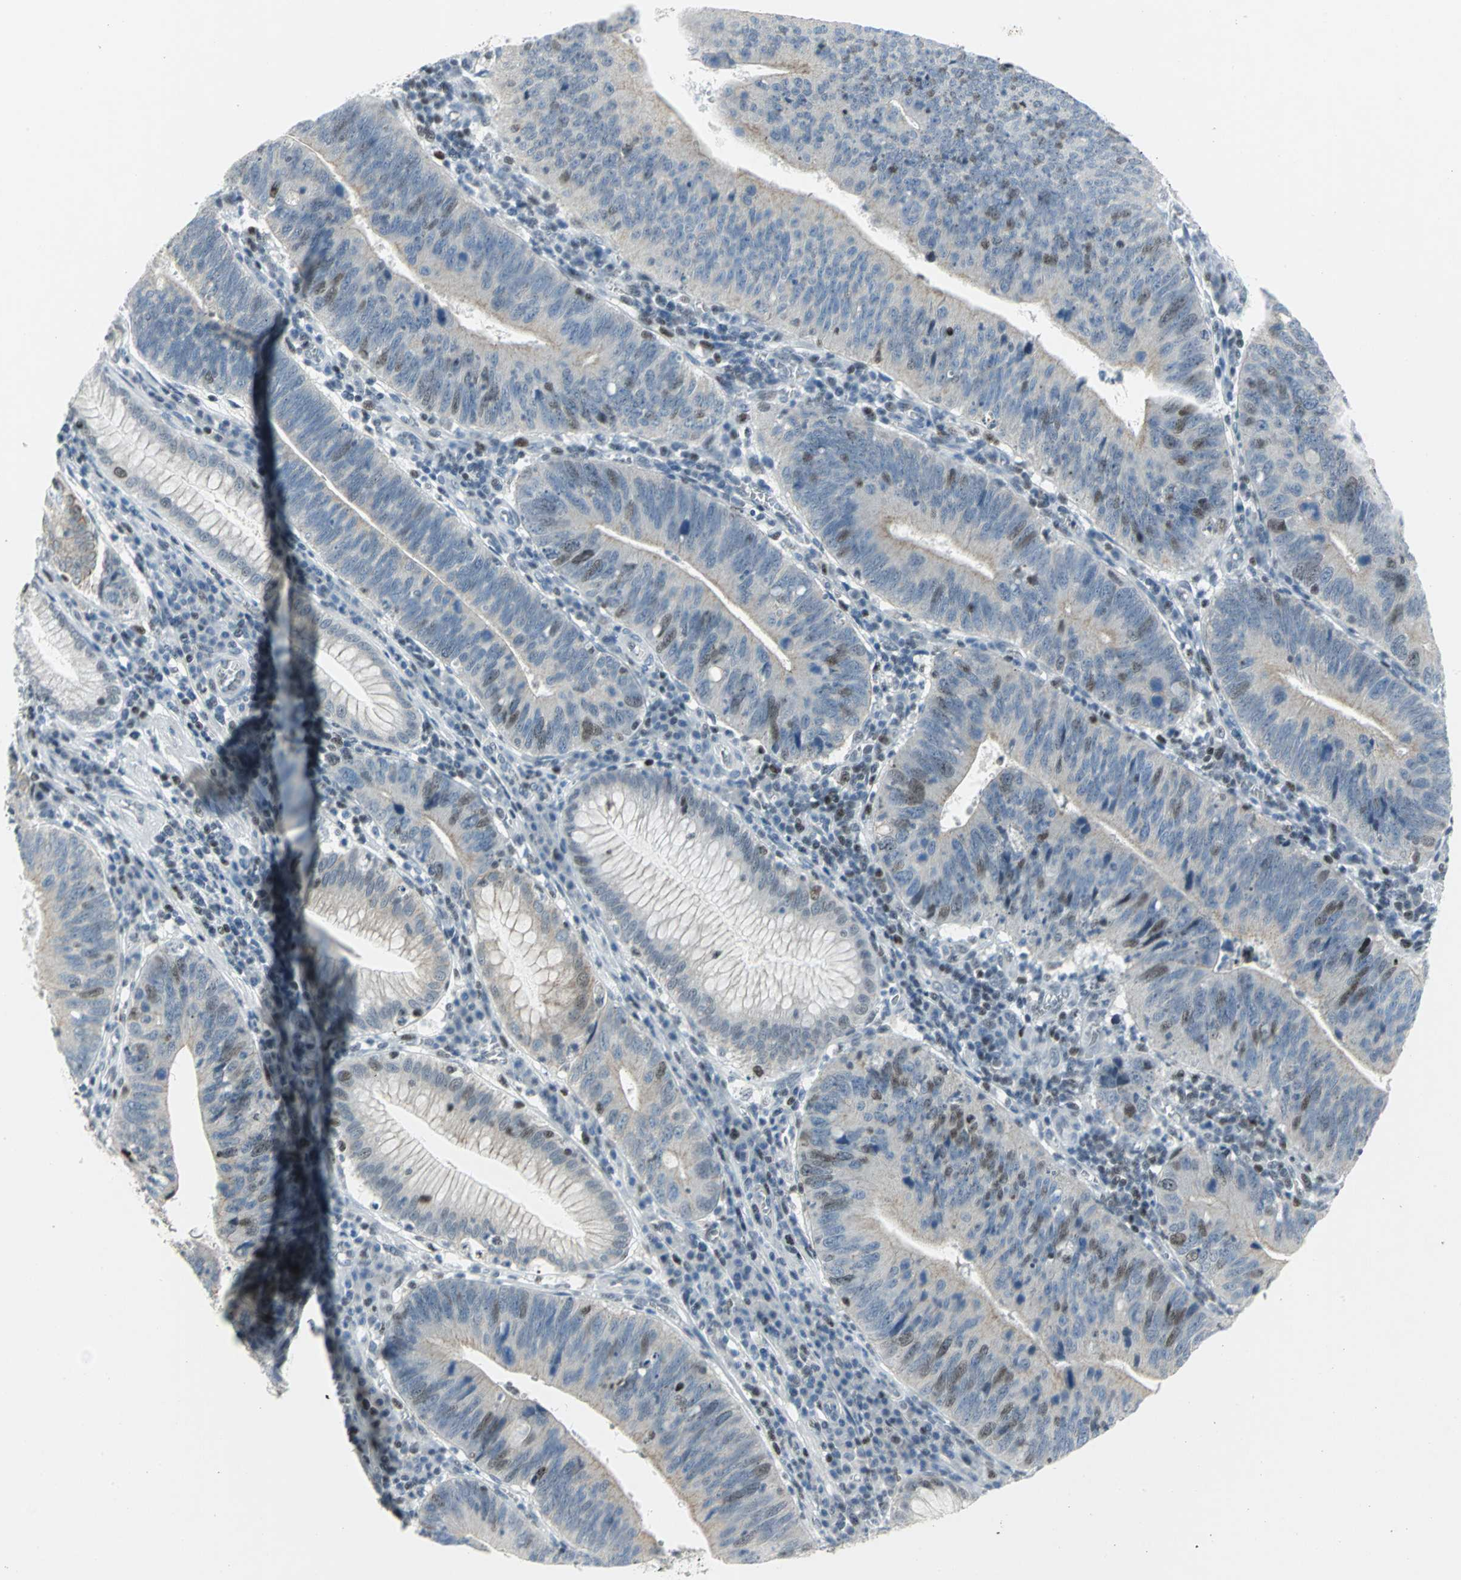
{"staining": {"intensity": "moderate", "quantity": "25%-75%", "location": "nuclear"}, "tissue": "stomach cancer", "cell_type": "Tumor cells", "image_type": "cancer", "snomed": [{"axis": "morphology", "description": "Adenocarcinoma, NOS"}, {"axis": "topography", "description": "Stomach"}], "caption": "Tumor cells display medium levels of moderate nuclear staining in approximately 25%-75% of cells in stomach cancer (adenocarcinoma).", "gene": "RPA1", "patient": {"sex": "male", "age": 59}}